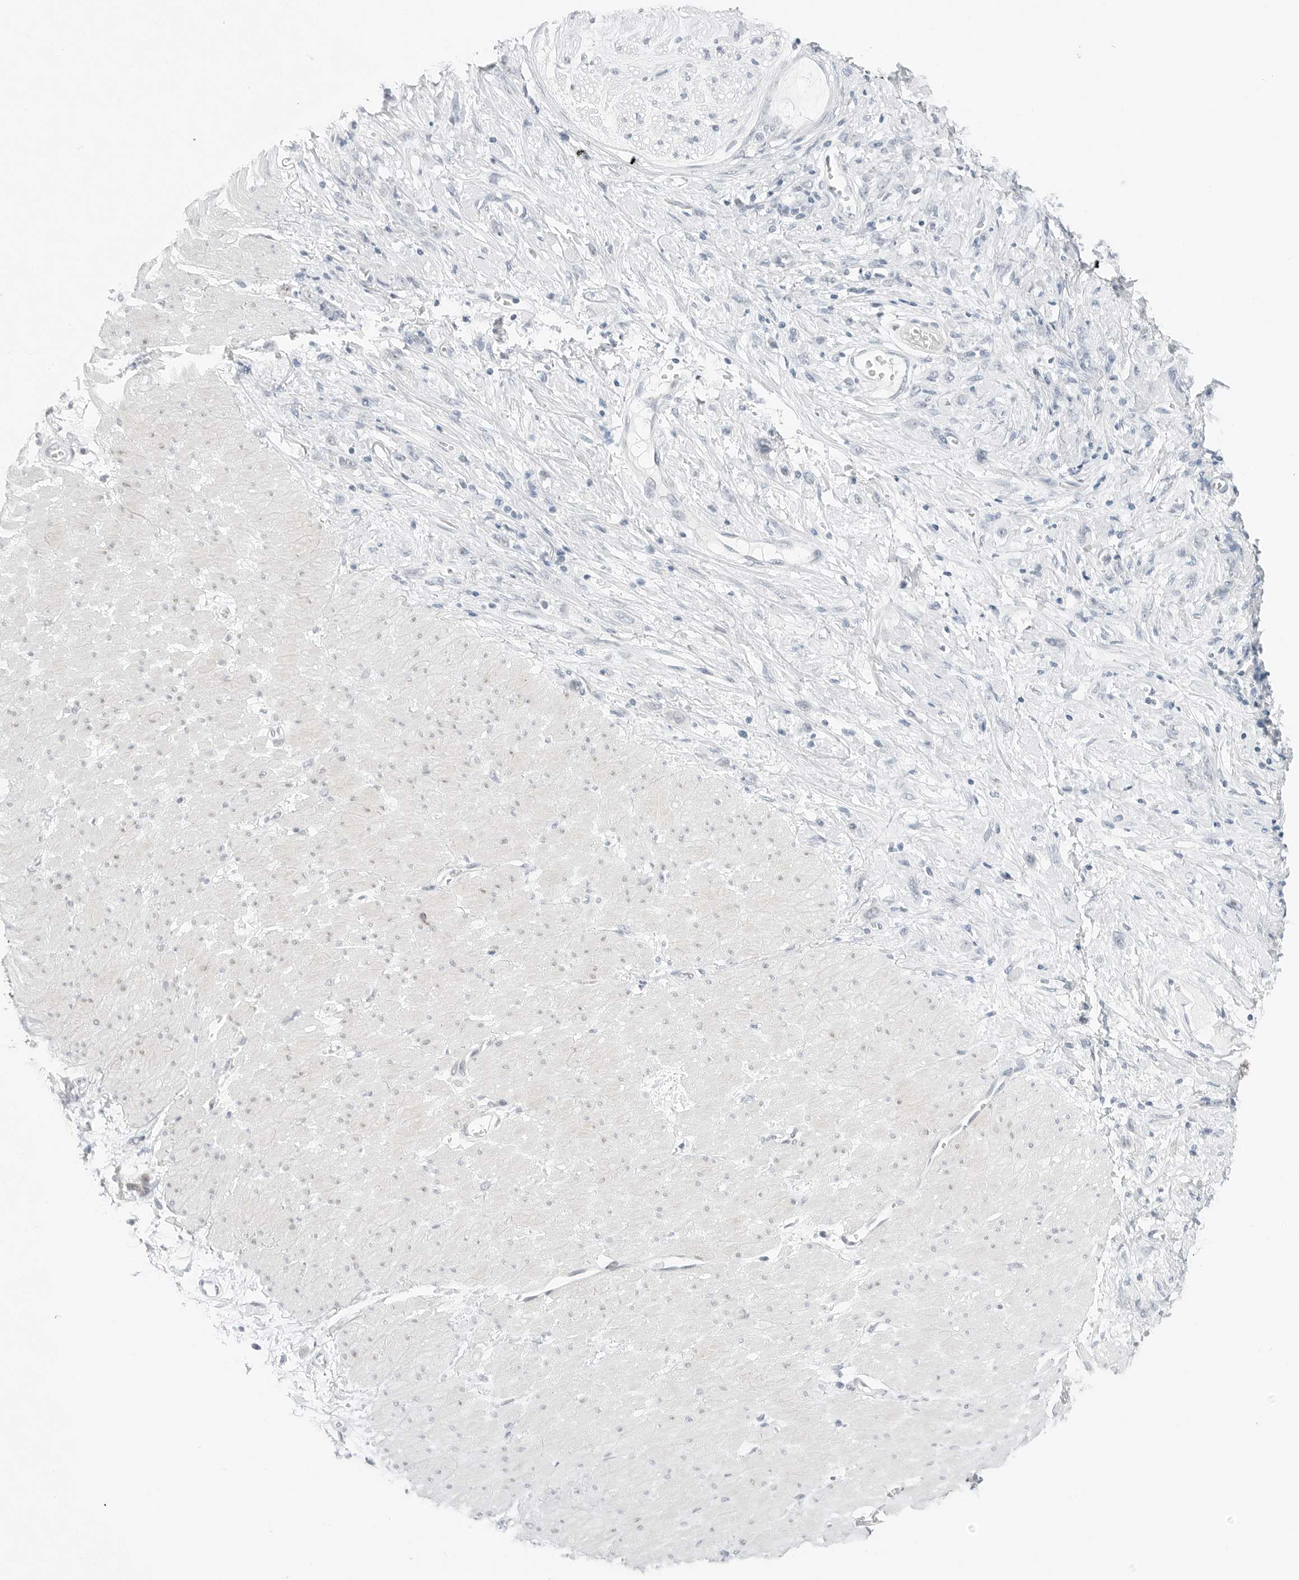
{"staining": {"intensity": "negative", "quantity": "none", "location": "none"}, "tissue": "stomach cancer", "cell_type": "Tumor cells", "image_type": "cancer", "snomed": [{"axis": "morphology", "description": "Adenocarcinoma, NOS"}, {"axis": "topography", "description": "Stomach"}], "caption": "Tumor cells show no significant protein positivity in stomach adenocarcinoma.", "gene": "CCSAP", "patient": {"sex": "female", "age": 76}}